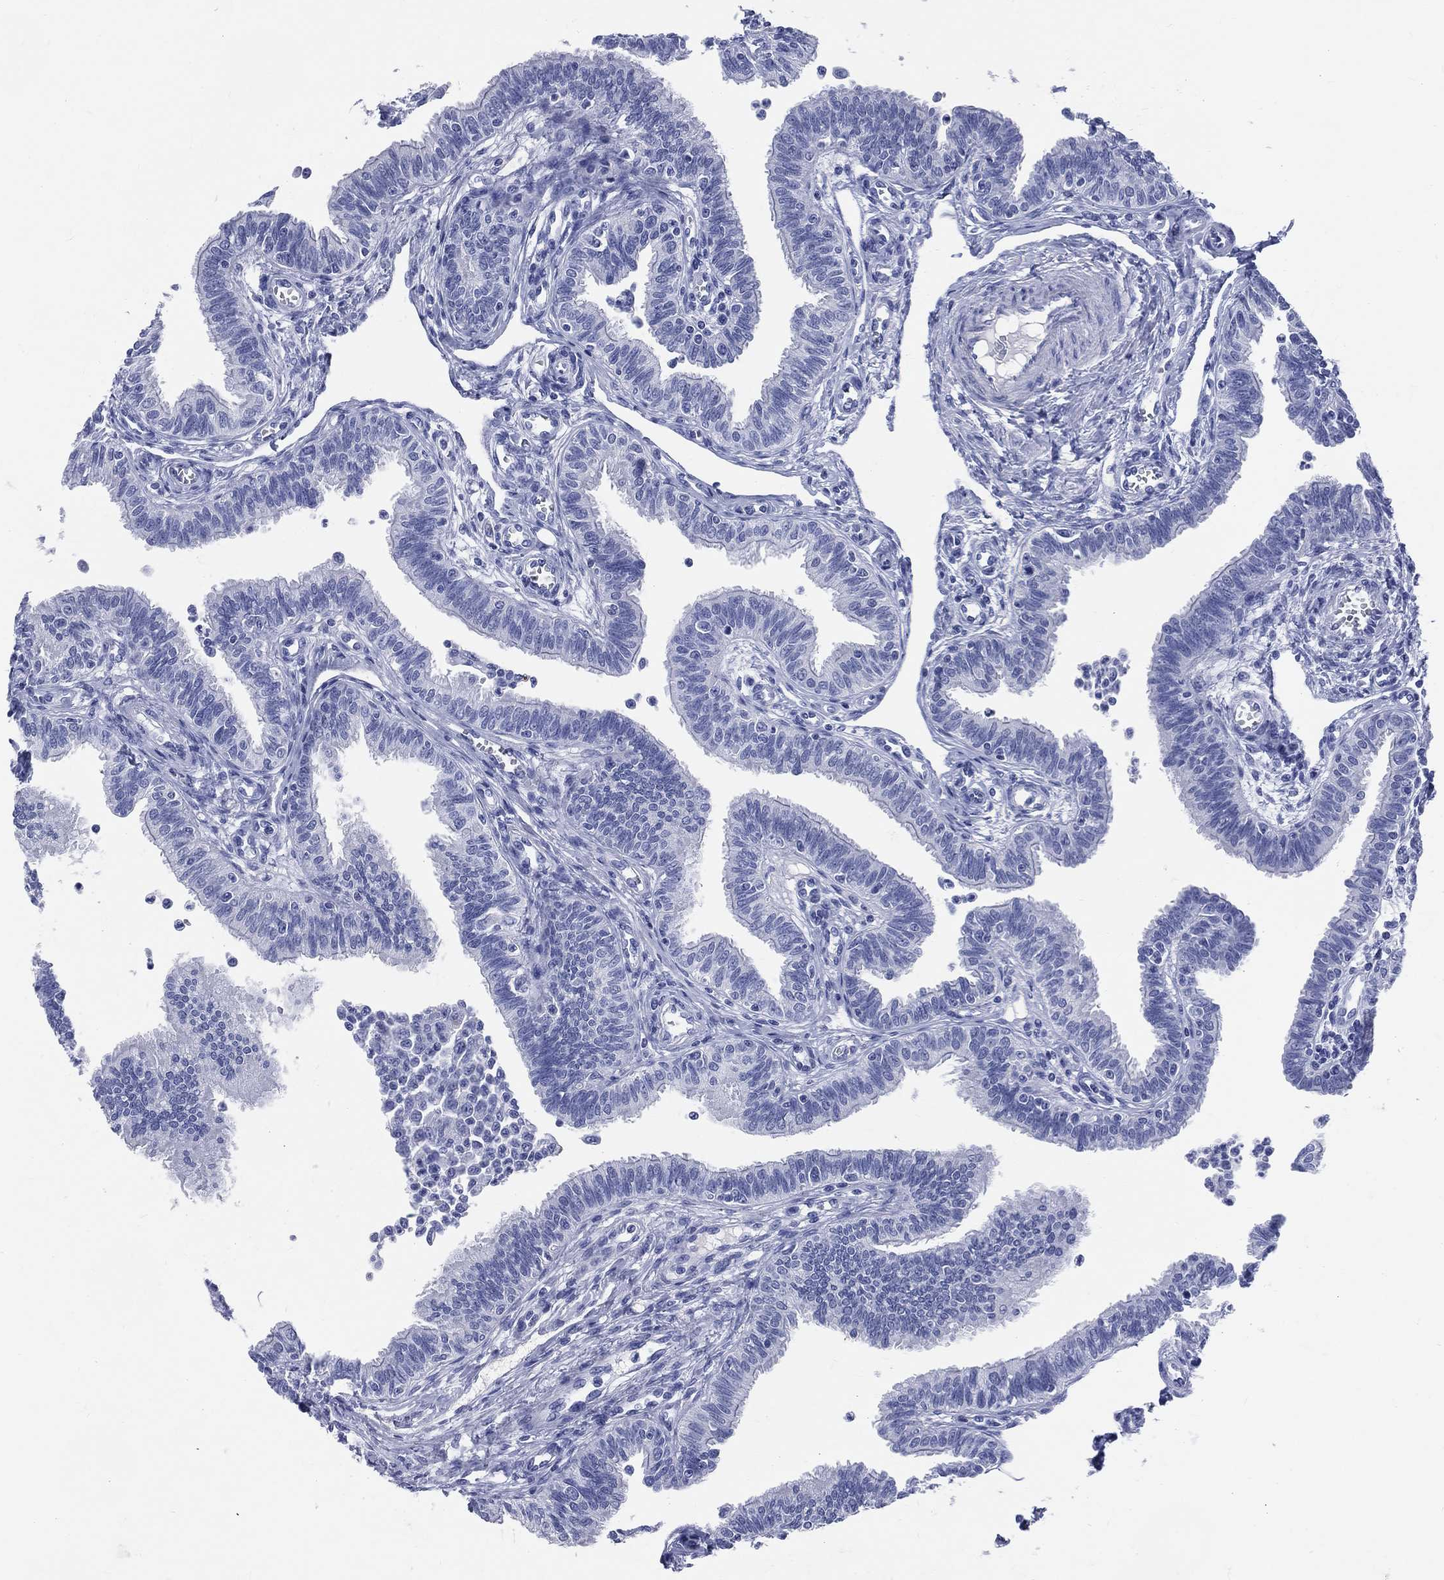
{"staining": {"intensity": "negative", "quantity": "none", "location": "none"}, "tissue": "fallopian tube", "cell_type": "Glandular cells", "image_type": "normal", "snomed": [{"axis": "morphology", "description": "Normal tissue, NOS"}, {"axis": "topography", "description": "Fallopian tube"}], "caption": "The immunohistochemistry micrograph has no significant positivity in glandular cells of fallopian tube. (IHC, brightfield microscopy, high magnification).", "gene": "CYLC1", "patient": {"sex": "female", "age": 36}}